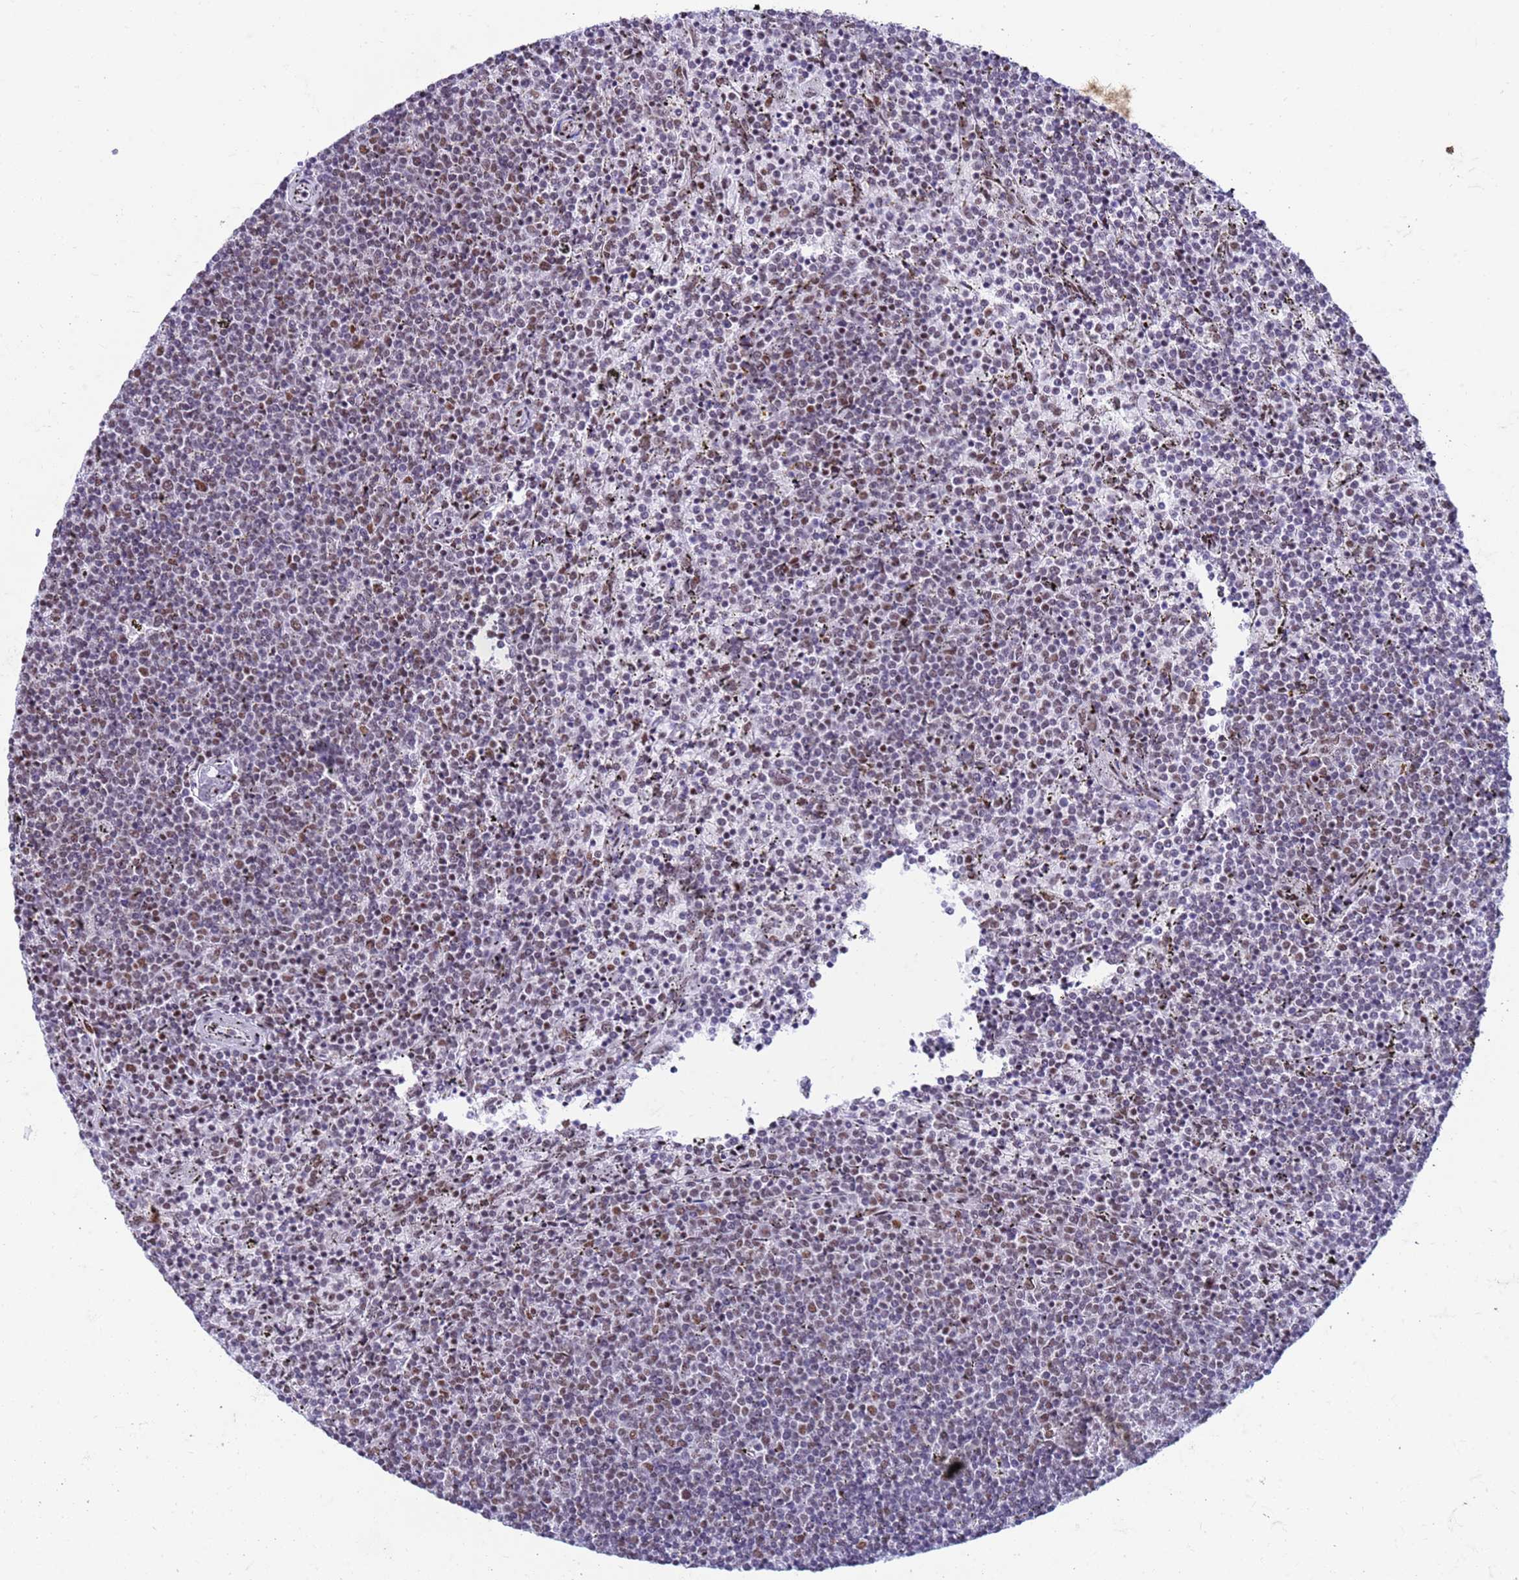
{"staining": {"intensity": "weak", "quantity": "25%-75%", "location": "nuclear"}, "tissue": "lymphoma", "cell_type": "Tumor cells", "image_type": "cancer", "snomed": [{"axis": "morphology", "description": "Malignant lymphoma, non-Hodgkin's type, Low grade"}, {"axis": "topography", "description": "Spleen"}], "caption": "A low amount of weak nuclear expression is appreciated in about 25%-75% of tumor cells in lymphoma tissue.", "gene": "FAM170B", "patient": {"sex": "female", "age": 50}}